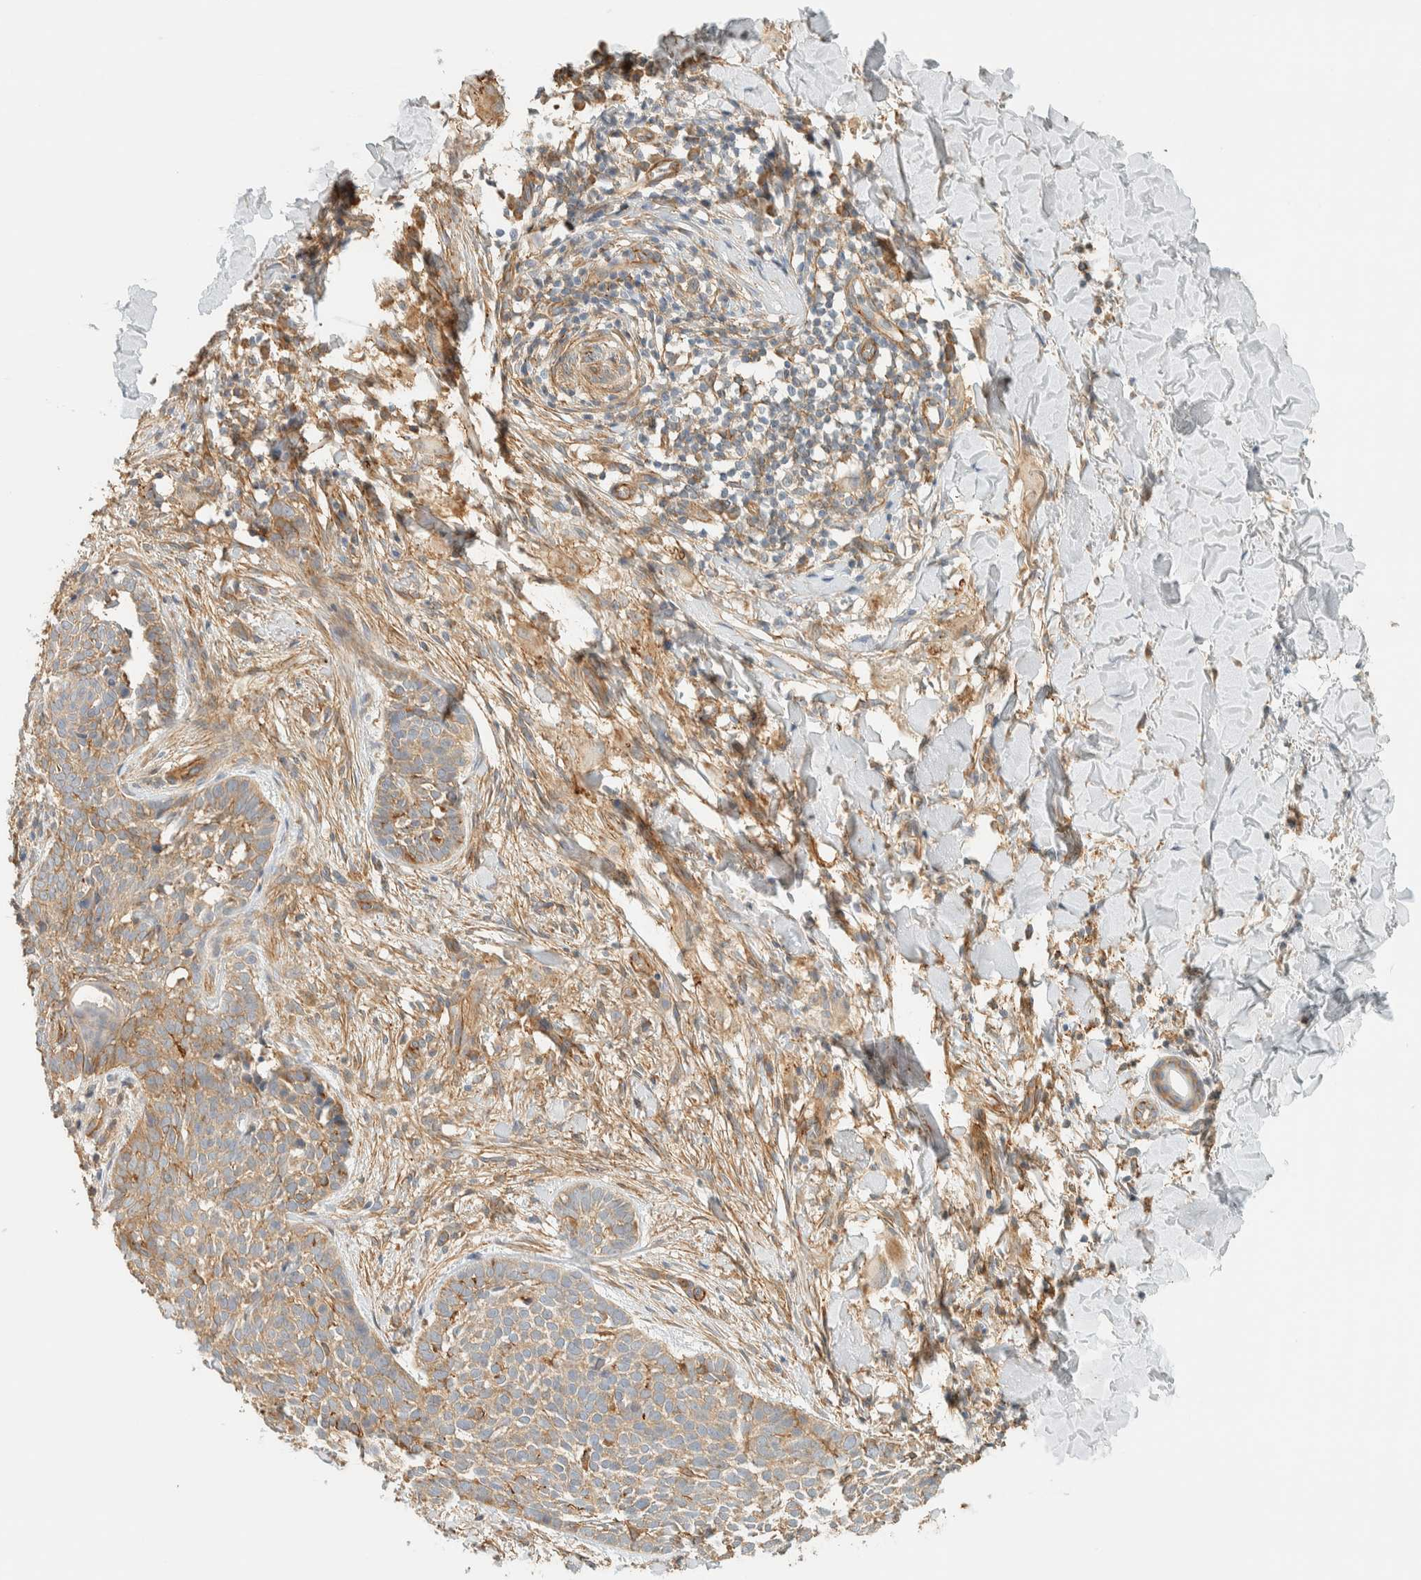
{"staining": {"intensity": "weak", "quantity": "25%-75%", "location": "cytoplasmic/membranous"}, "tissue": "skin cancer", "cell_type": "Tumor cells", "image_type": "cancer", "snomed": [{"axis": "morphology", "description": "Normal tissue, NOS"}, {"axis": "morphology", "description": "Basal cell carcinoma"}, {"axis": "topography", "description": "Skin"}], "caption": "Protein analysis of skin basal cell carcinoma tissue exhibits weak cytoplasmic/membranous positivity in approximately 25%-75% of tumor cells. Using DAB (brown) and hematoxylin (blue) stains, captured at high magnification using brightfield microscopy.", "gene": "LIMA1", "patient": {"sex": "male", "age": 67}}